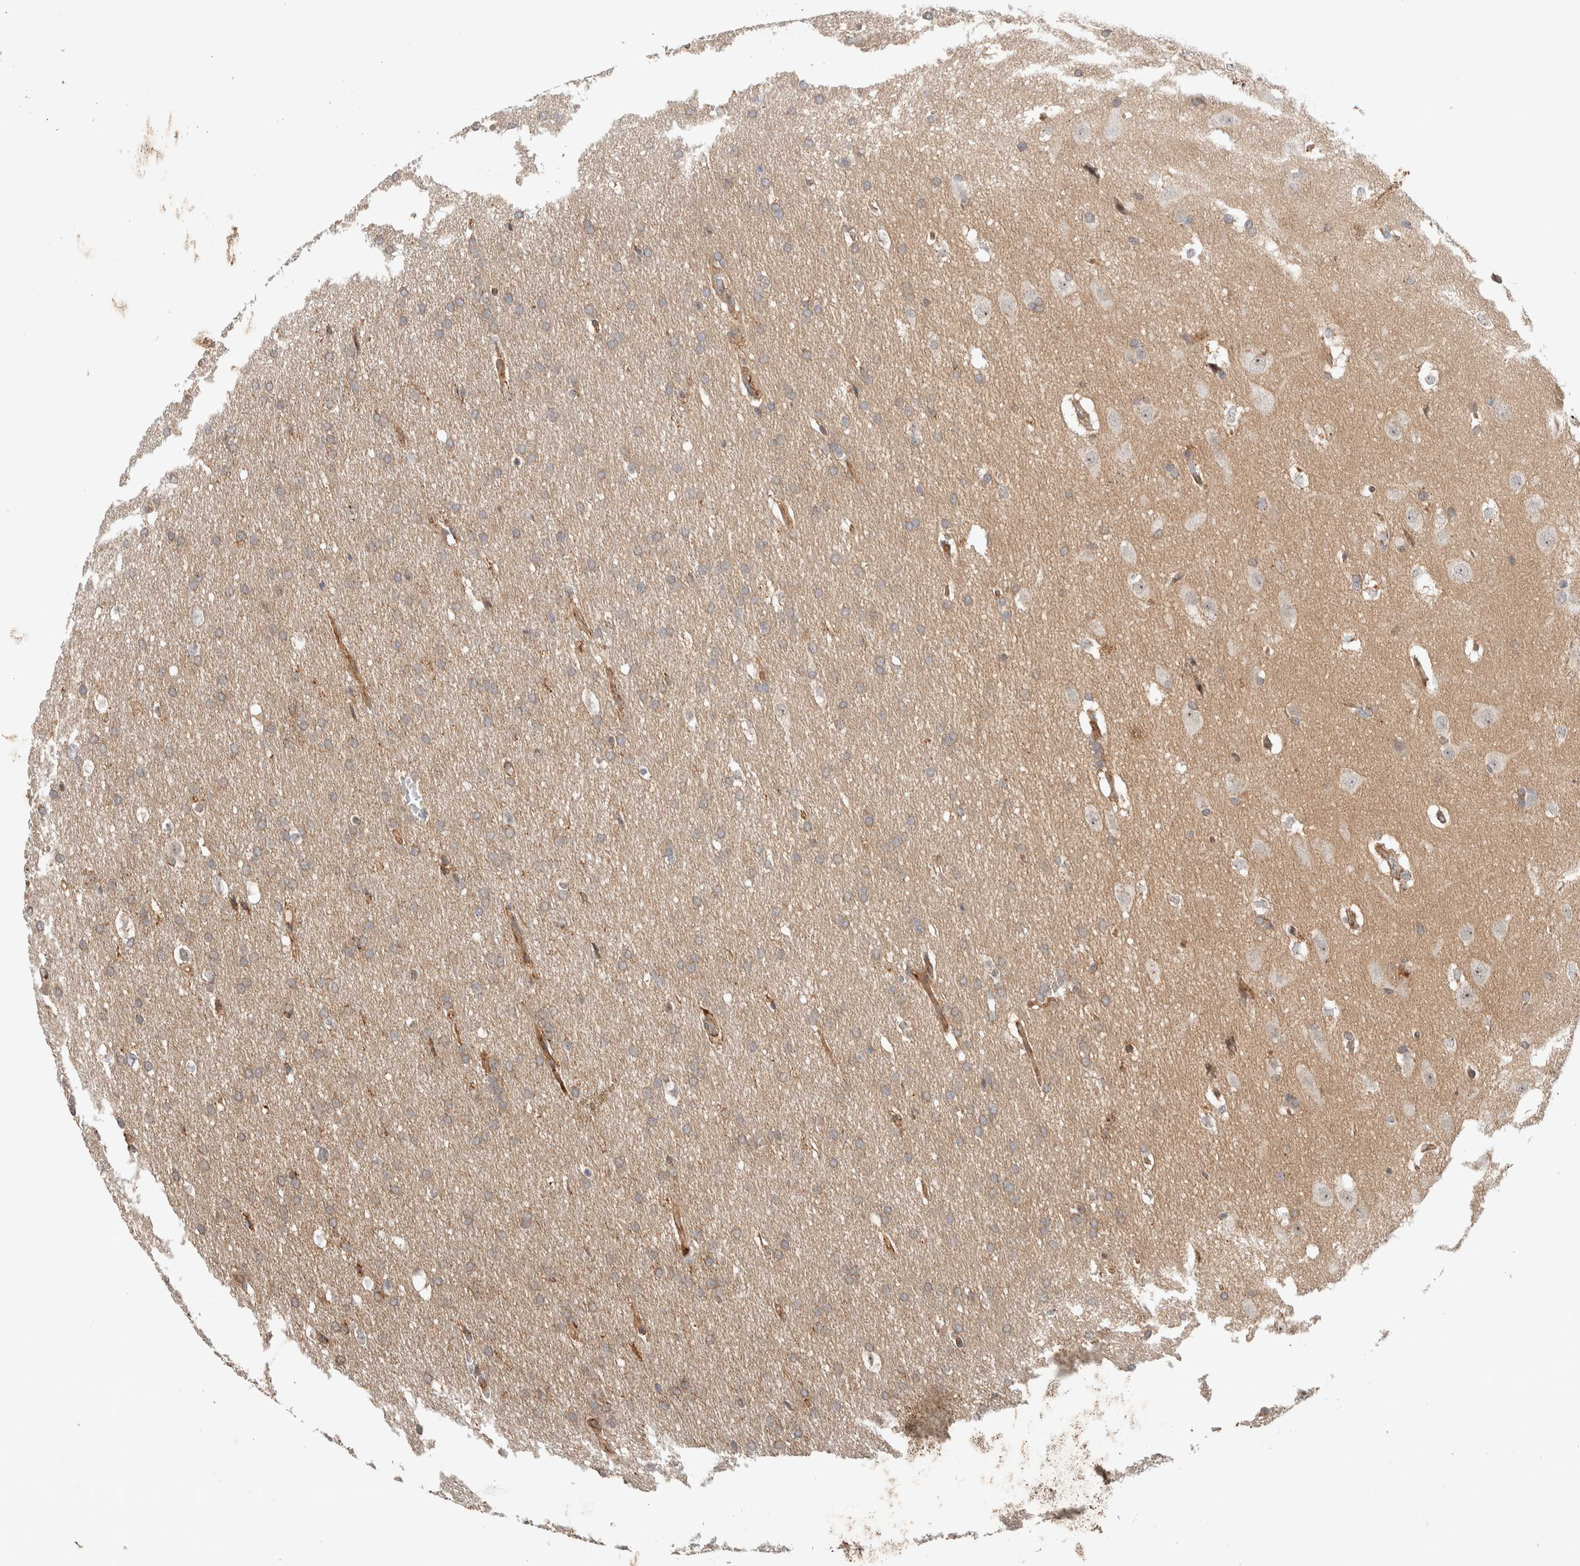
{"staining": {"intensity": "weak", "quantity": "25%-75%", "location": "cytoplasmic/membranous"}, "tissue": "glioma", "cell_type": "Tumor cells", "image_type": "cancer", "snomed": [{"axis": "morphology", "description": "Glioma, malignant, Low grade"}, {"axis": "topography", "description": "Brain"}], "caption": "Immunohistochemical staining of human glioma shows weak cytoplasmic/membranous protein expression in about 25%-75% of tumor cells. The protein of interest is stained brown, and the nuclei are stained in blue (DAB (3,3'-diaminobenzidine) IHC with brightfield microscopy, high magnification).", "gene": "DEPTOR", "patient": {"sex": "female", "age": 37}}